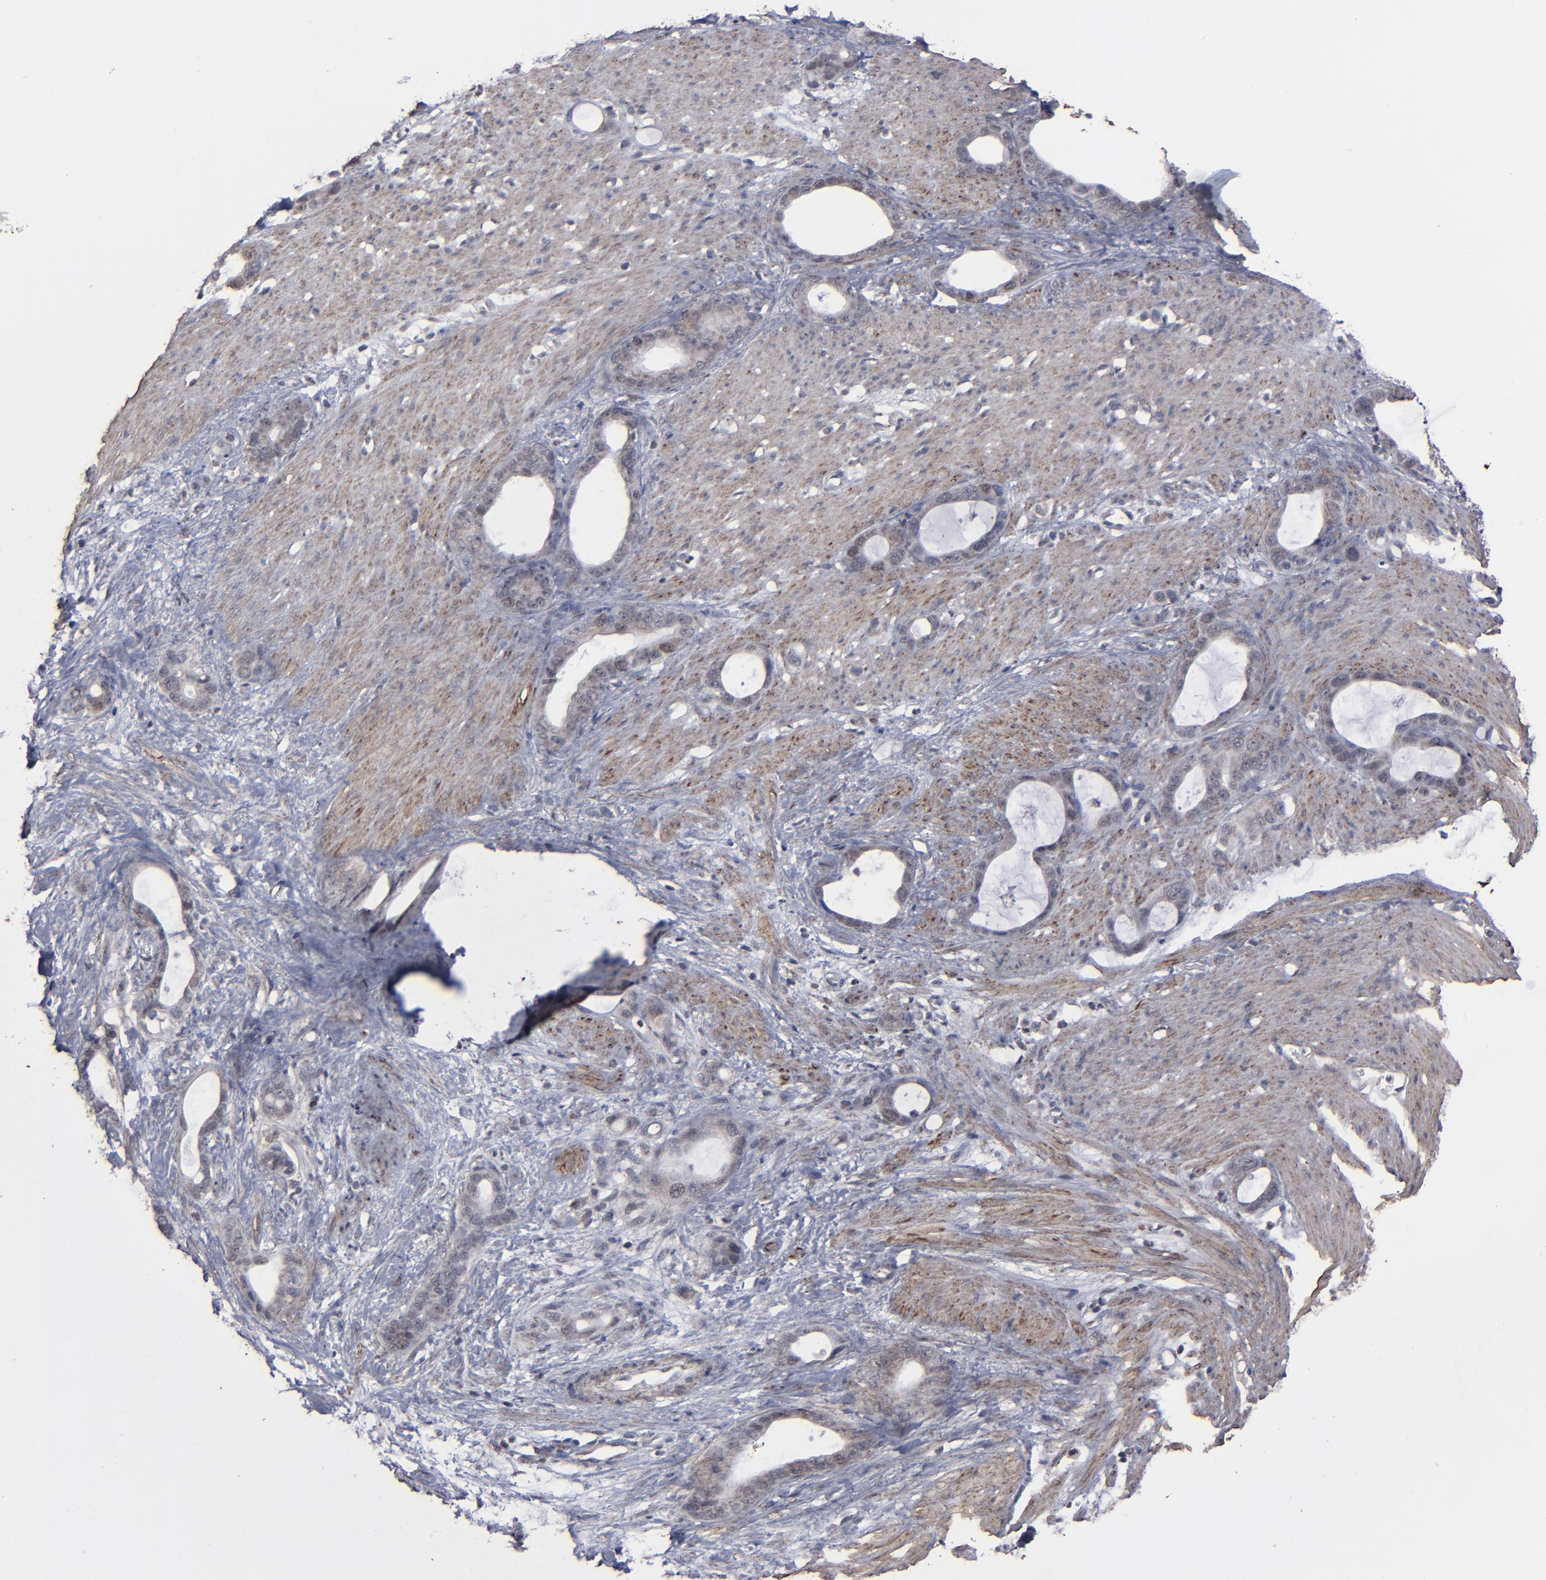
{"staining": {"intensity": "weak", "quantity": ">75%", "location": "cytoplasmic/membranous"}, "tissue": "stomach cancer", "cell_type": "Tumor cells", "image_type": "cancer", "snomed": [{"axis": "morphology", "description": "Adenocarcinoma, NOS"}, {"axis": "topography", "description": "Stomach"}], "caption": "Adenocarcinoma (stomach) stained with immunohistochemistry (IHC) demonstrates weak cytoplasmic/membranous staining in approximately >75% of tumor cells.", "gene": "BNIP3", "patient": {"sex": "female", "age": 75}}